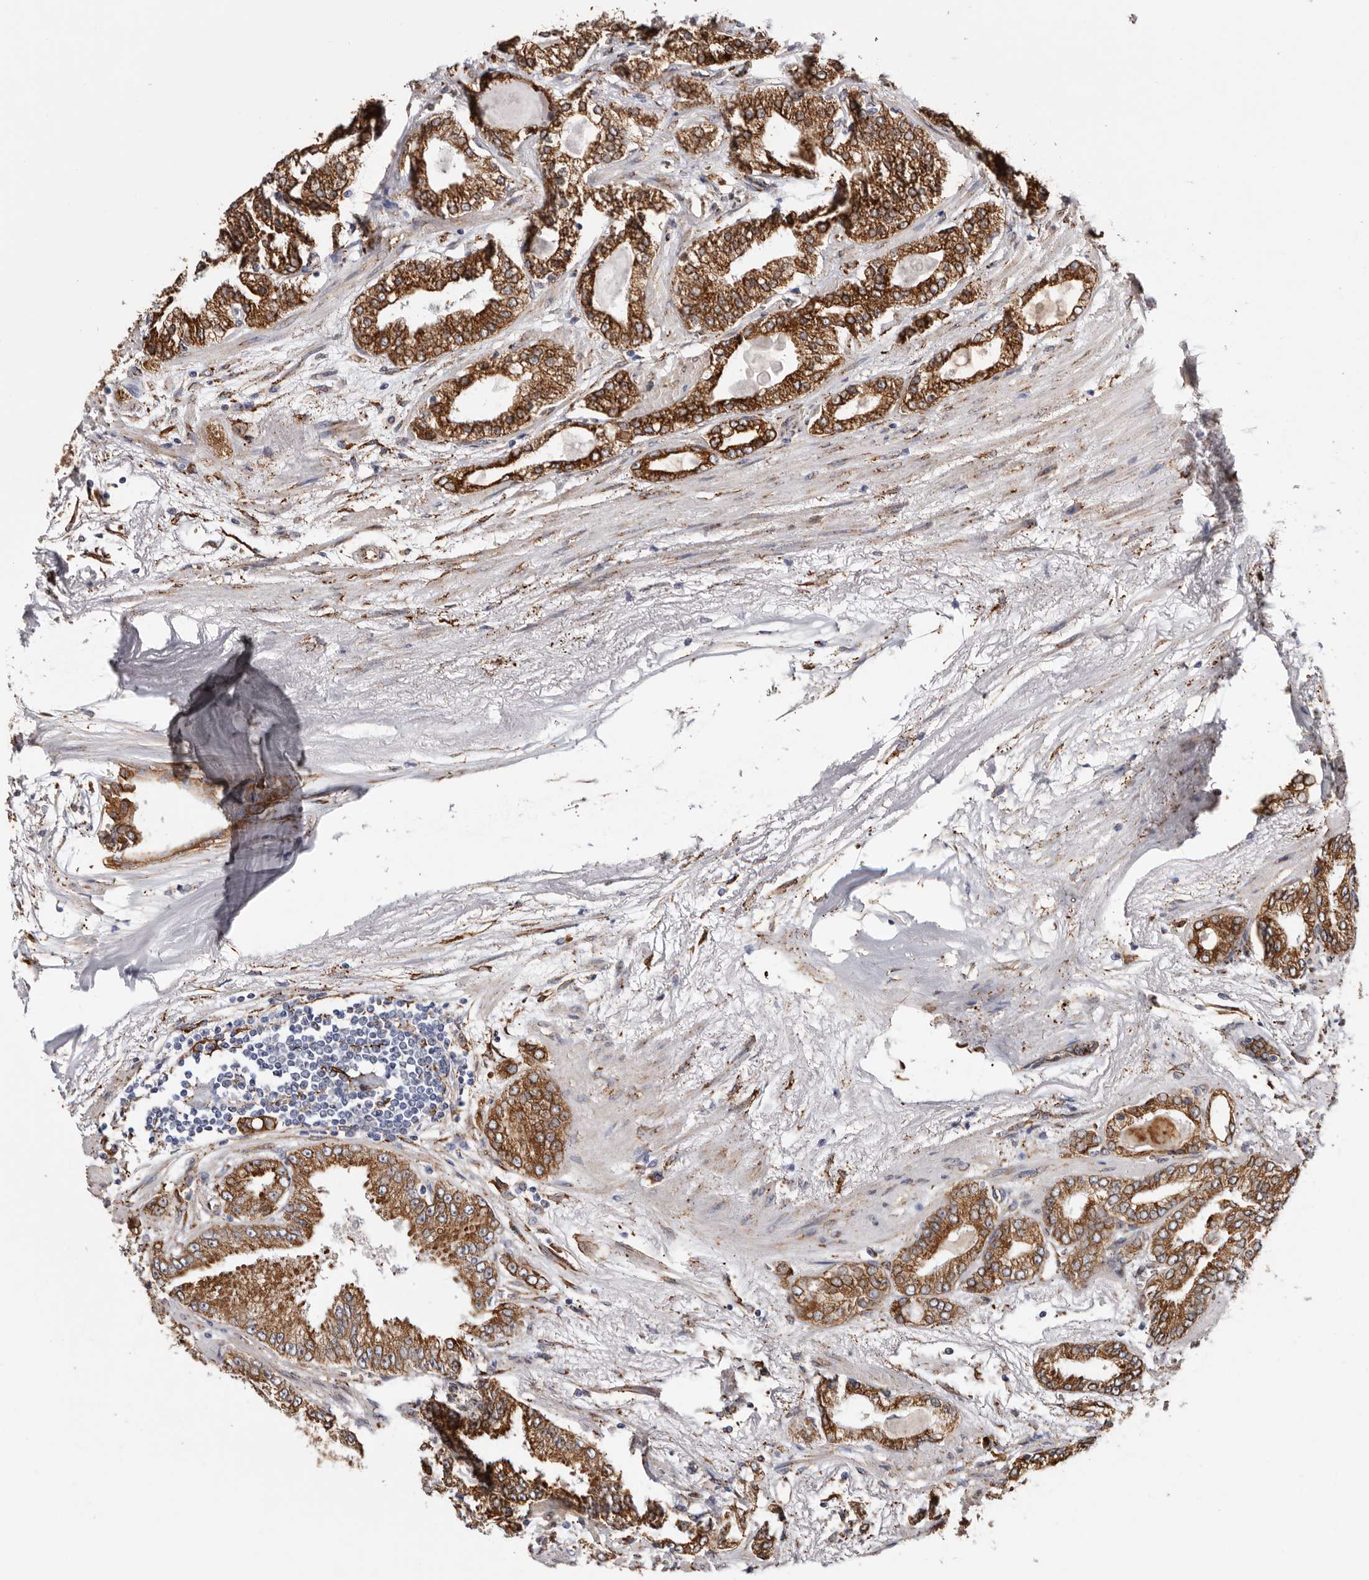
{"staining": {"intensity": "strong", "quantity": ">75%", "location": "cytoplasmic/membranous"}, "tissue": "prostate cancer", "cell_type": "Tumor cells", "image_type": "cancer", "snomed": [{"axis": "morphology", "description": "Adenocarcinoma, High grade"}, {"axis": "topography", "description": "Prostate"}], "caption": "This is an image of immunohistochemistry (IHC) staining of prostate cancer, which shows strong expression in the cytoplasmic/membranous of tumor cells.", "gene": "SEMA3E", "patient": {"sex": "male", "age": 71}}